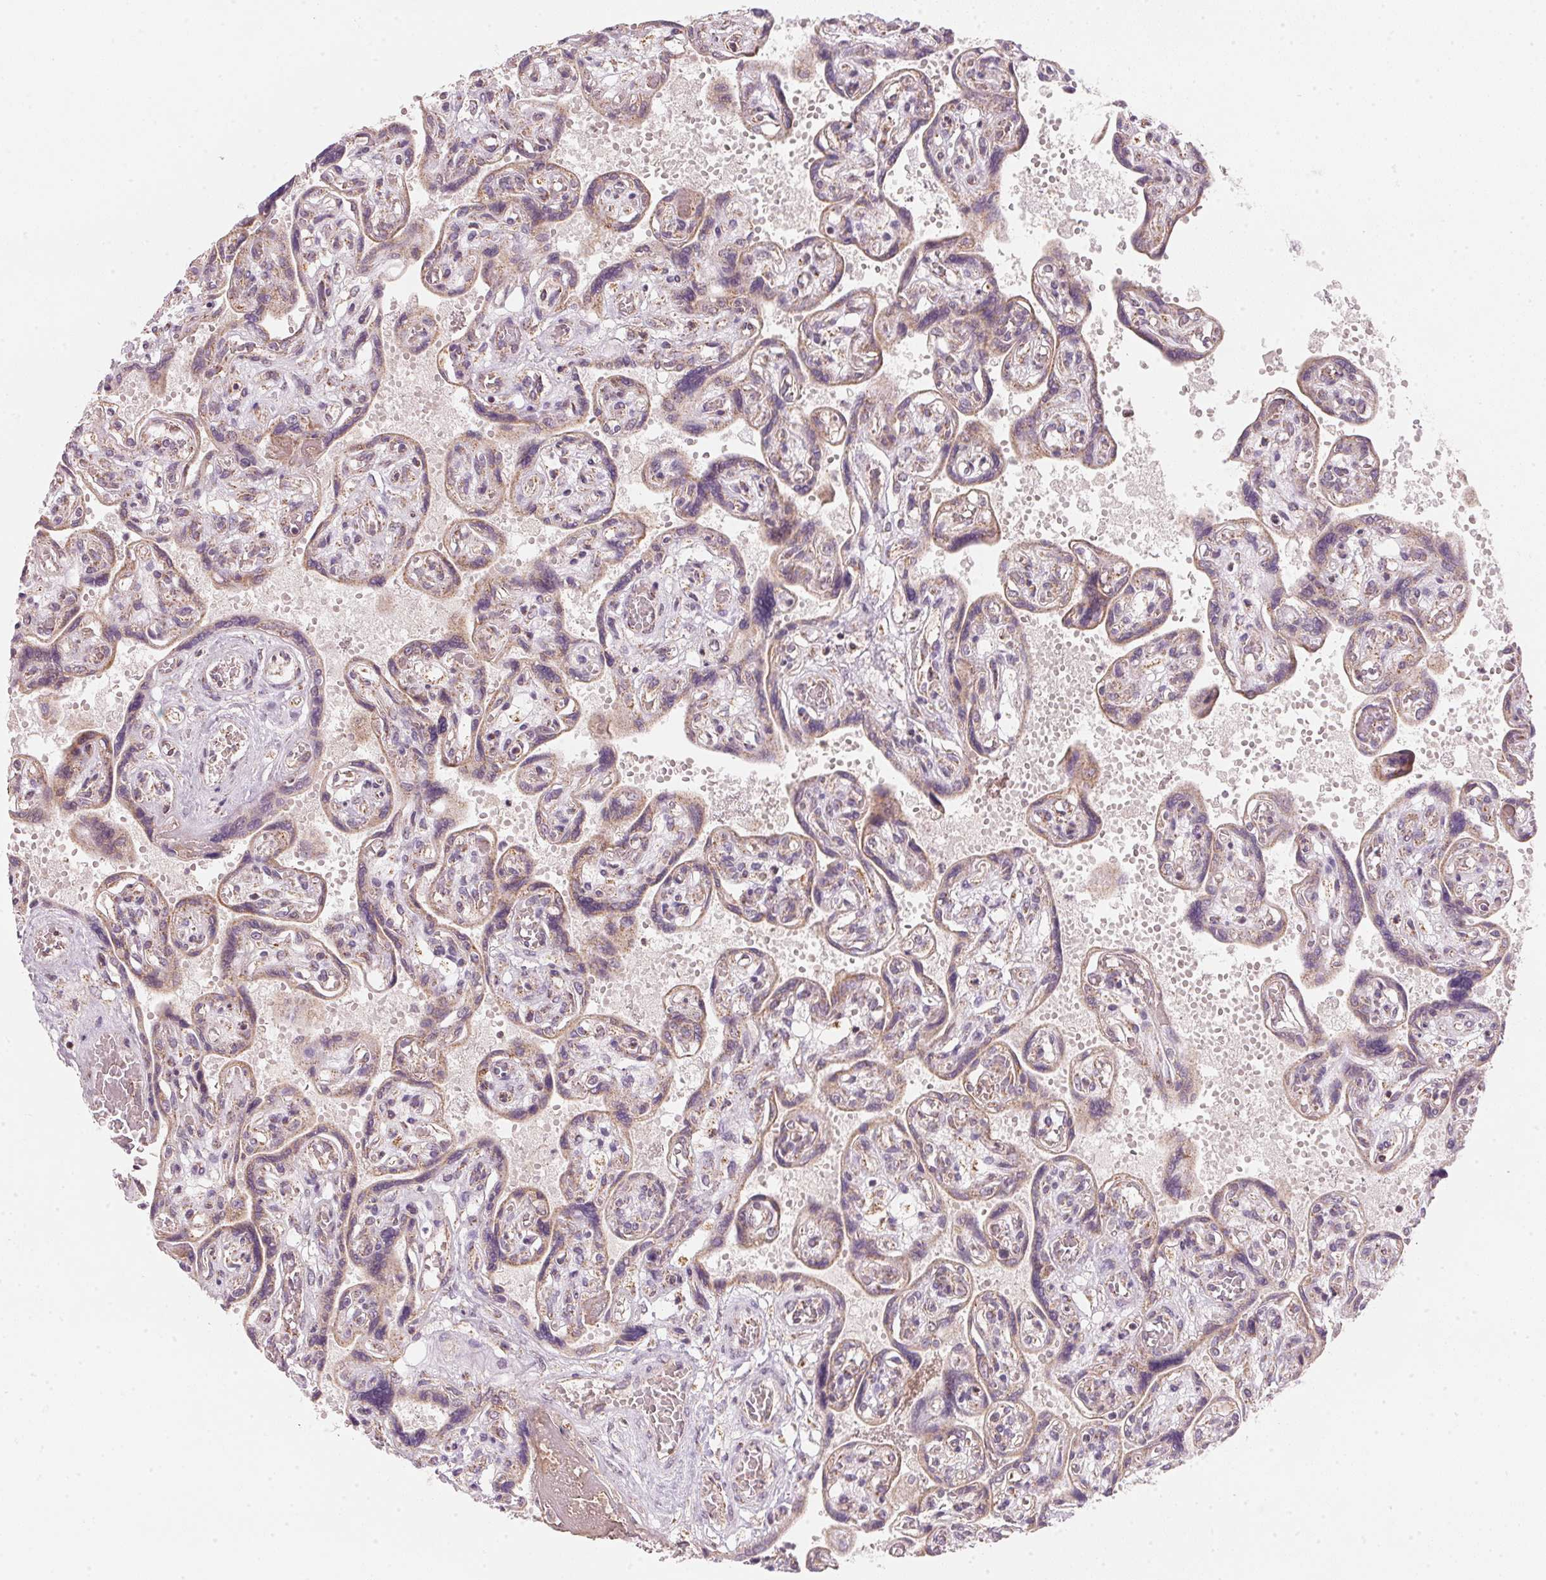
{"staining": {"intensity": "negative", "quantity": "none", "location": "none"}, "tissue": "placenta", "cell_type": "Decidual cells", "image_type": "normal", "snomed": [{"axis": "morphology", "description": "Normal tissue, NOS"}, {"axis": "topography", "description": "Placenta"}], "caption": "IHC of benign human placenta exhibits no positivity in decidual cells.", "gene": "COQ7", "patient": {"sex": "female", "age": 32}}